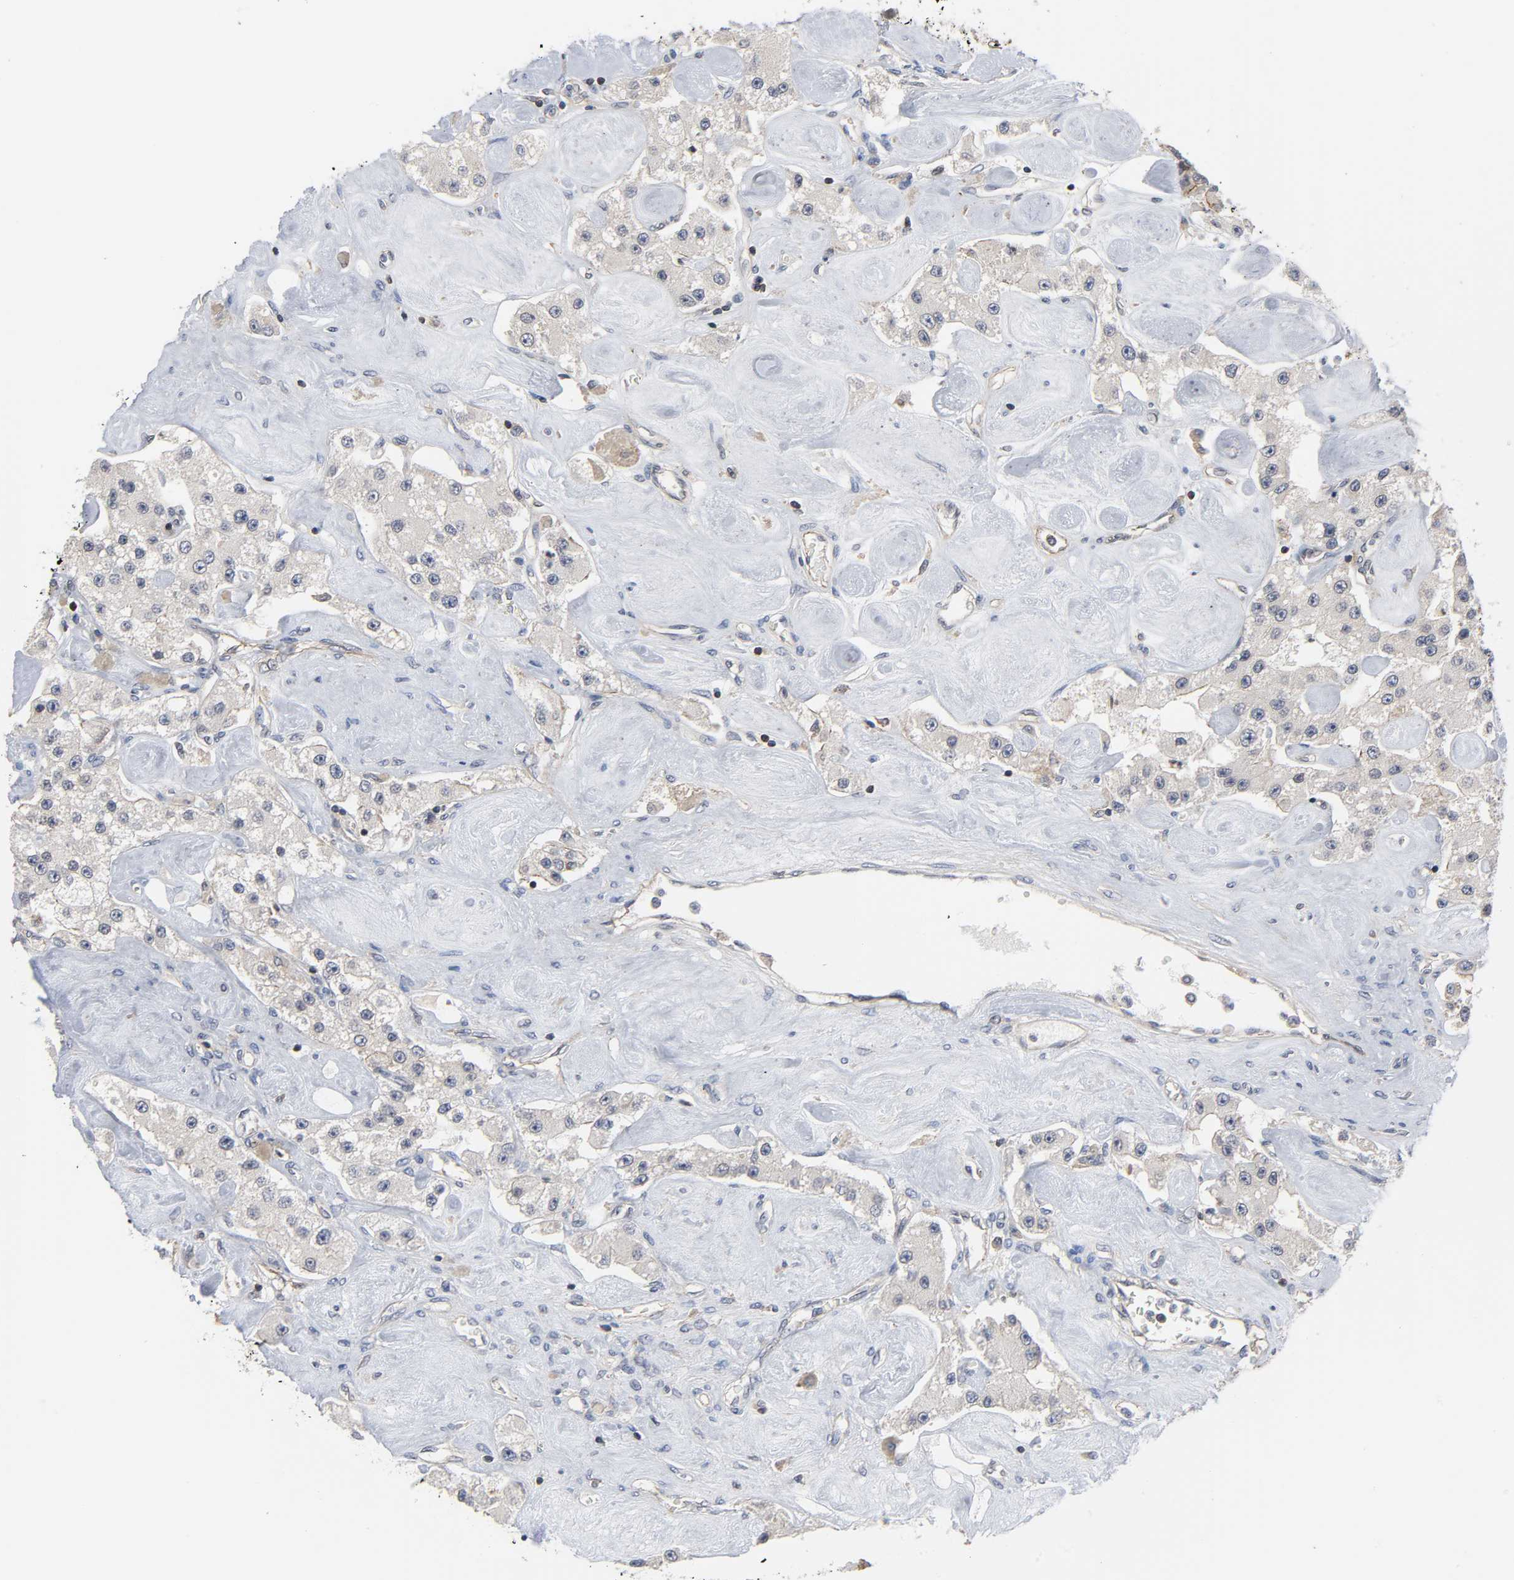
{"staining": {"intensity": "weak", "quantity": "25%-75%", "location": "cytoplasmic/membranous"}, "tissue": "carcinoid", "cell_type": "Tumor cells", "image_type": "cancer", "snomed": [{"axis": "morphology", "description": "Carcinoid, malignant, NOS"}, {"axis": "topography", "description": "Pancreas"}], "caption": "DAB (3,3'-diaminobenzidine) immunohistochemical staining of human carcinoid reveals weak cytoplasmic/membranous protein expression in about 25%-75% of tumor cells.", "gene": "DDX10", "patient": {"sex": "male", "age": 41}}